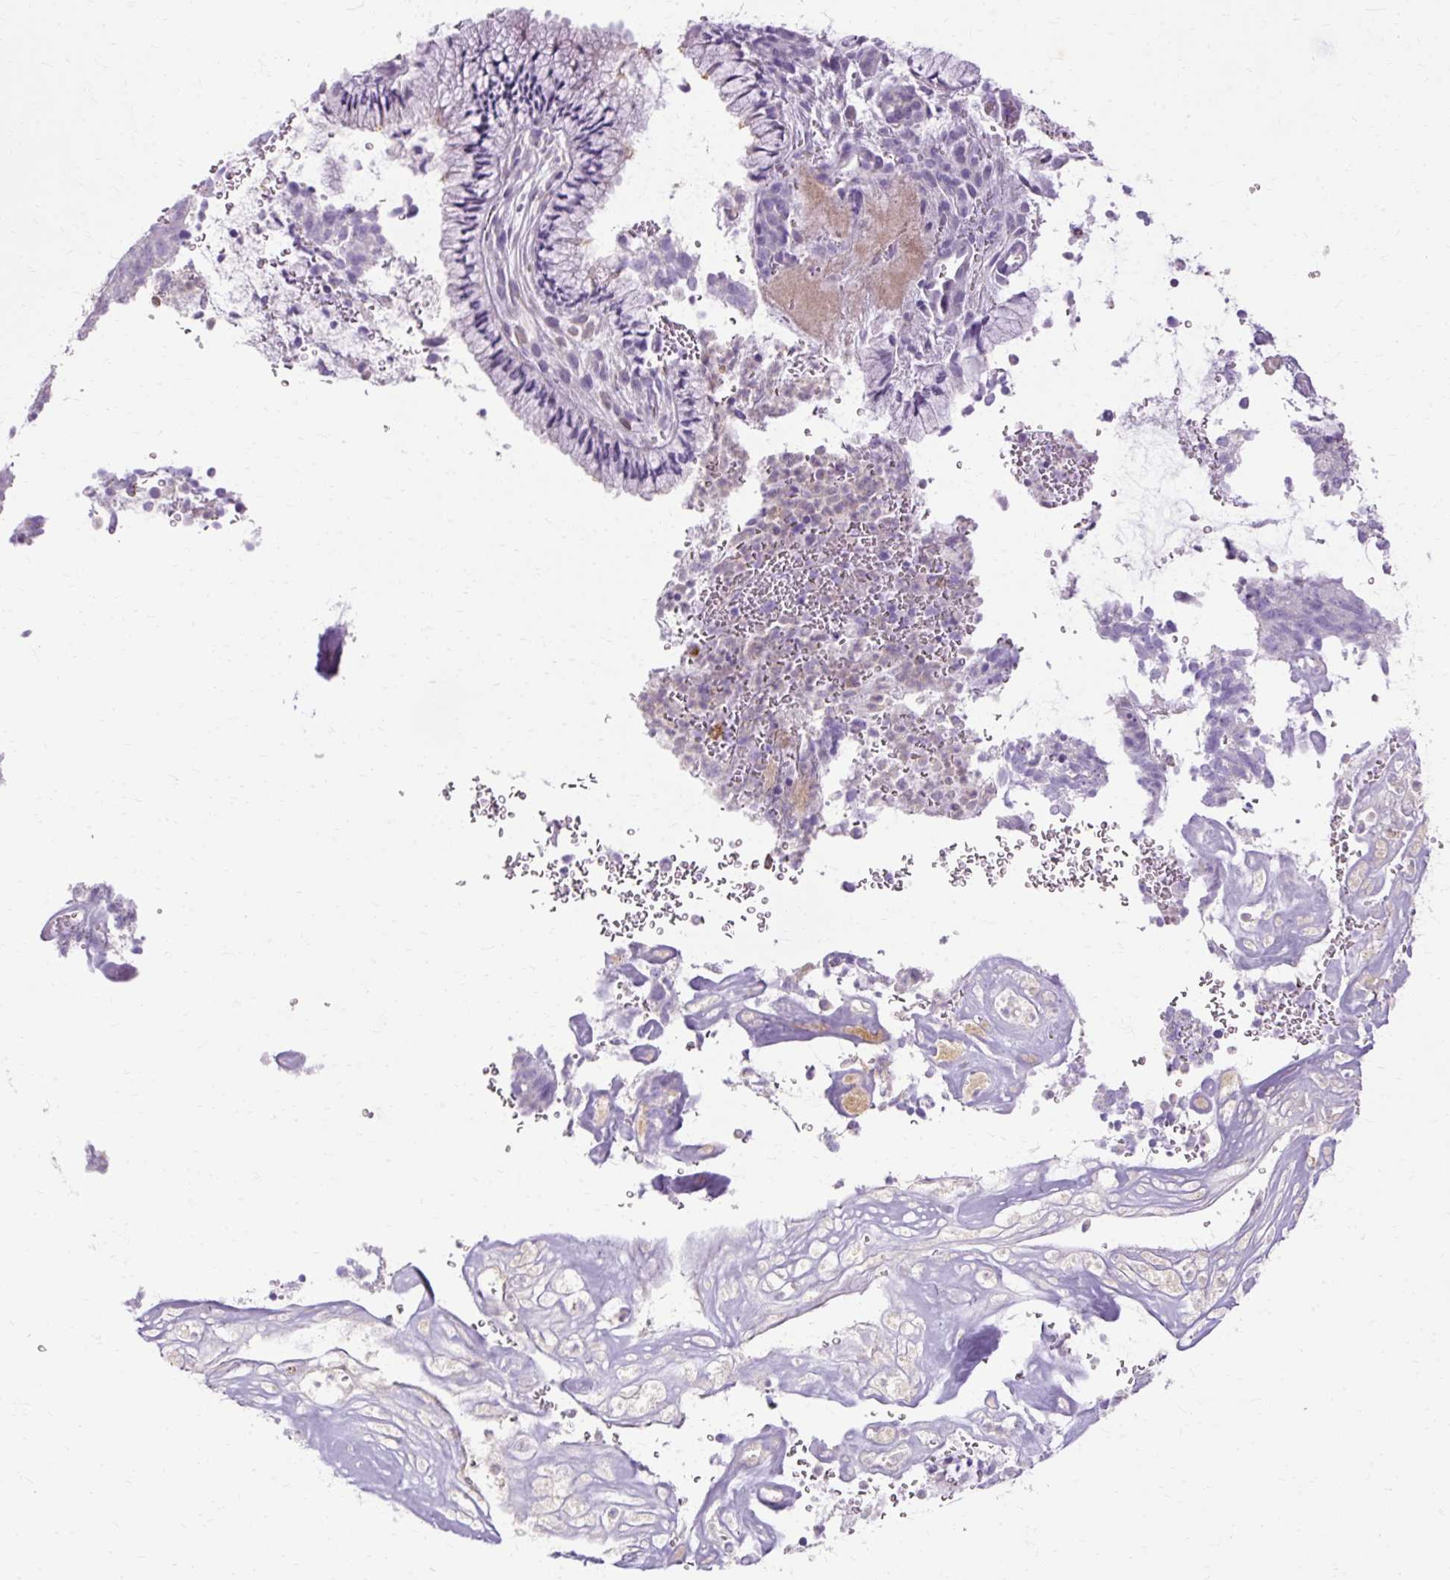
{"staining": {"intensity": "negative", "quantity": "none", "location": "none"}, "tissue": "cervical cancer", "cell_type": "Tumor cells", "image_type": "cancer", "snomed": [{"axis": "morphology", "description": "Adenocarcinoma, NOS"}, {"axis": "topography", "description": "Cervix"}], "caption": "DAB (3,3'-diaminobenzidine) immunohistochemical staining of human cervical cancer exhibits no significant expression in tumor cells.", "gene": "HSD11B1", "patient": {"sex": "female", "age": 38}}